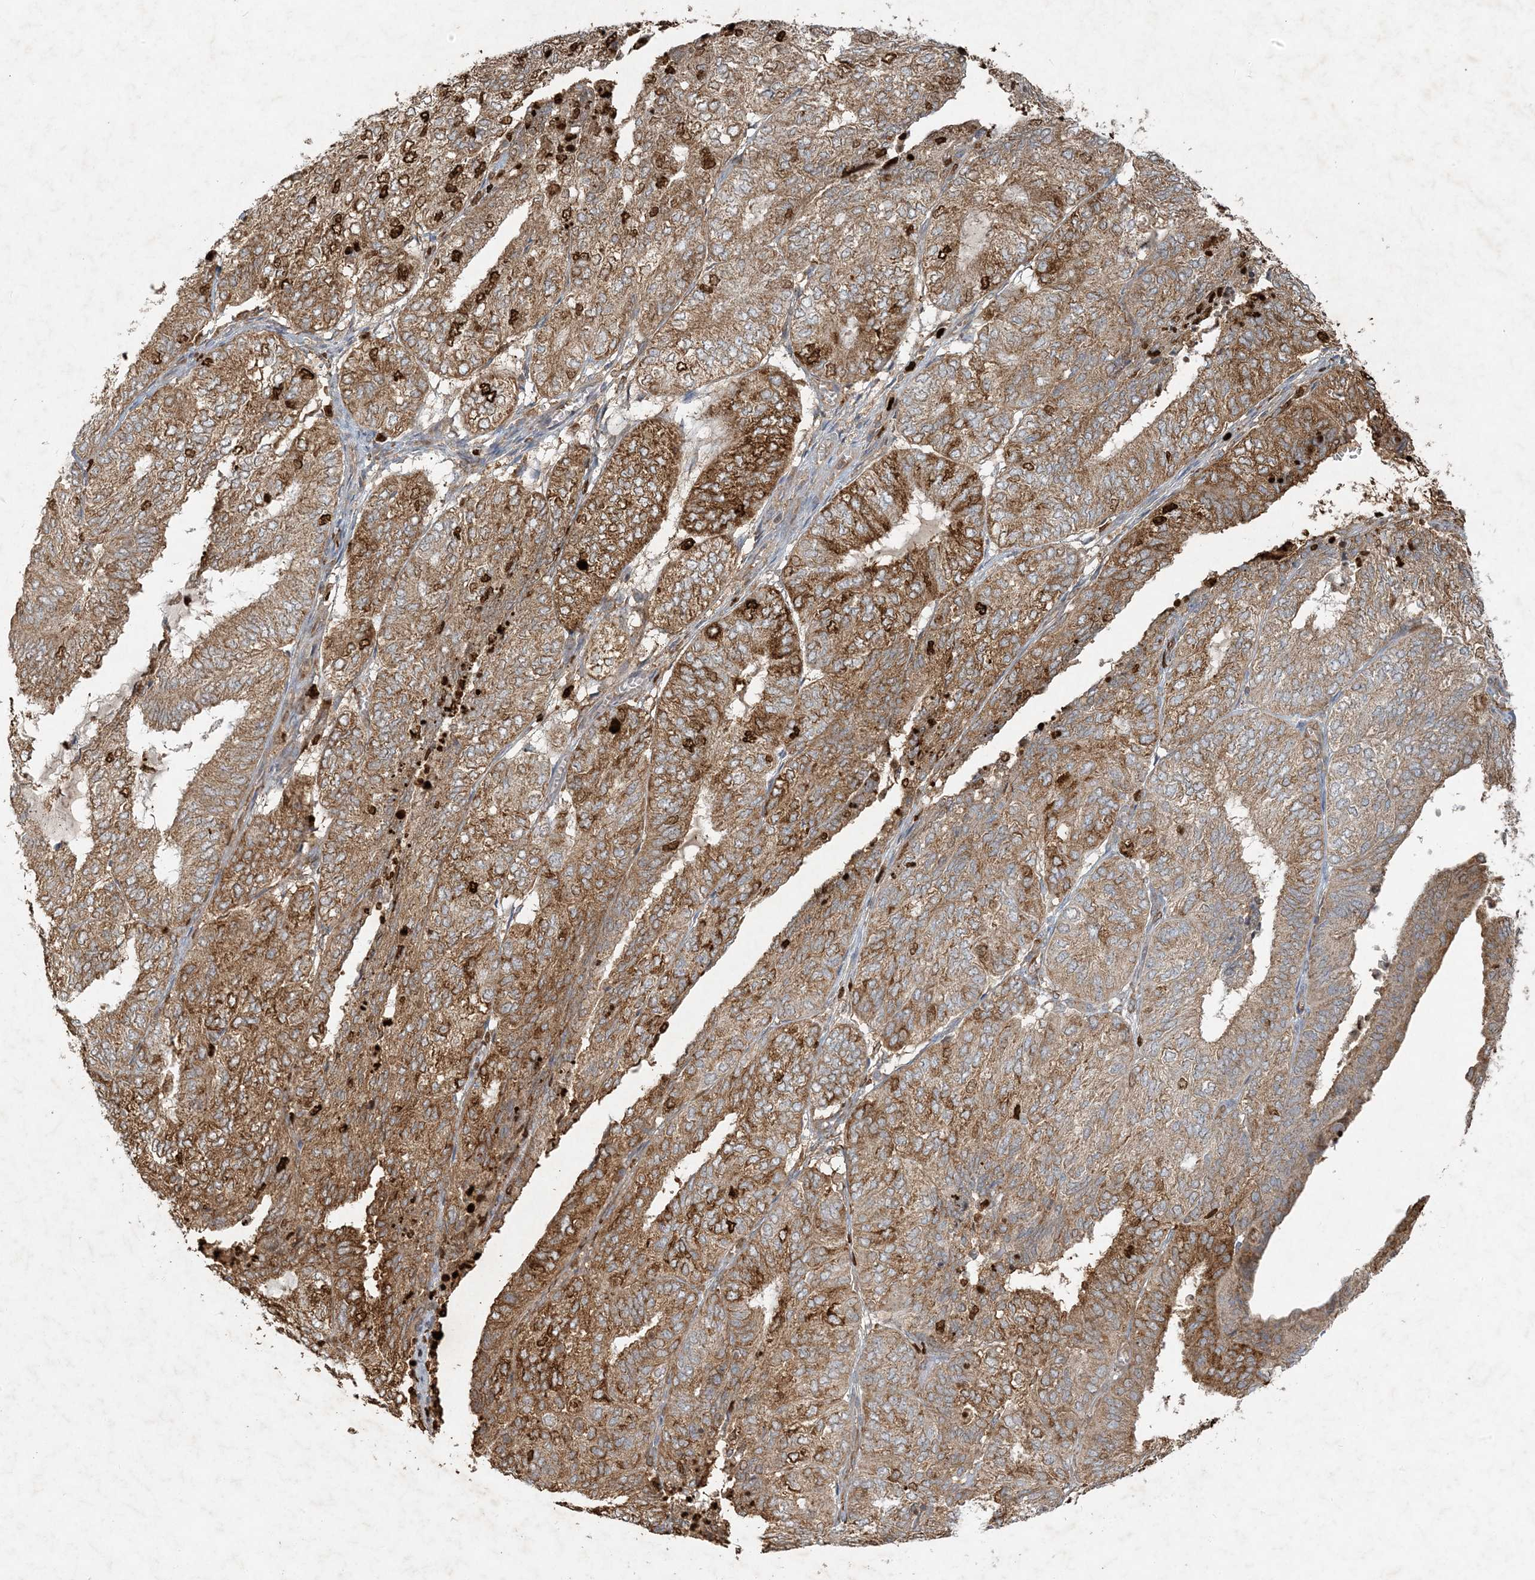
{"staining": {"intensity": "strong", "quantity": ">75%", "location": "cytoplasmic/membranous,nuclear"}, "tissue": "endometrial cancer", "cell_type": "Tumor cells", "image_type": "cancer", "snomed": [{"axis": "morphology", "description": "Adenocarcinoma, NOS"}, {"axis": "topography", "description": "Uterus"}], "caption": "IHC staining of endometrial cancer (adenocarcinoma), which displays high levels of strong cytoplasmic/membranous and nuclear positivity in approximately >75% of tumor cells indicating strong cytoplasmic/membranous and nuclear protein expression. The staining was performed using DAB (3,3'-diaminobenzidine) (brown) for protein detection and nuclei were counterstained in hematoxylin (blue).", "gene": "MCOLN1", "patient": {"sex": "female", "age": 60}}